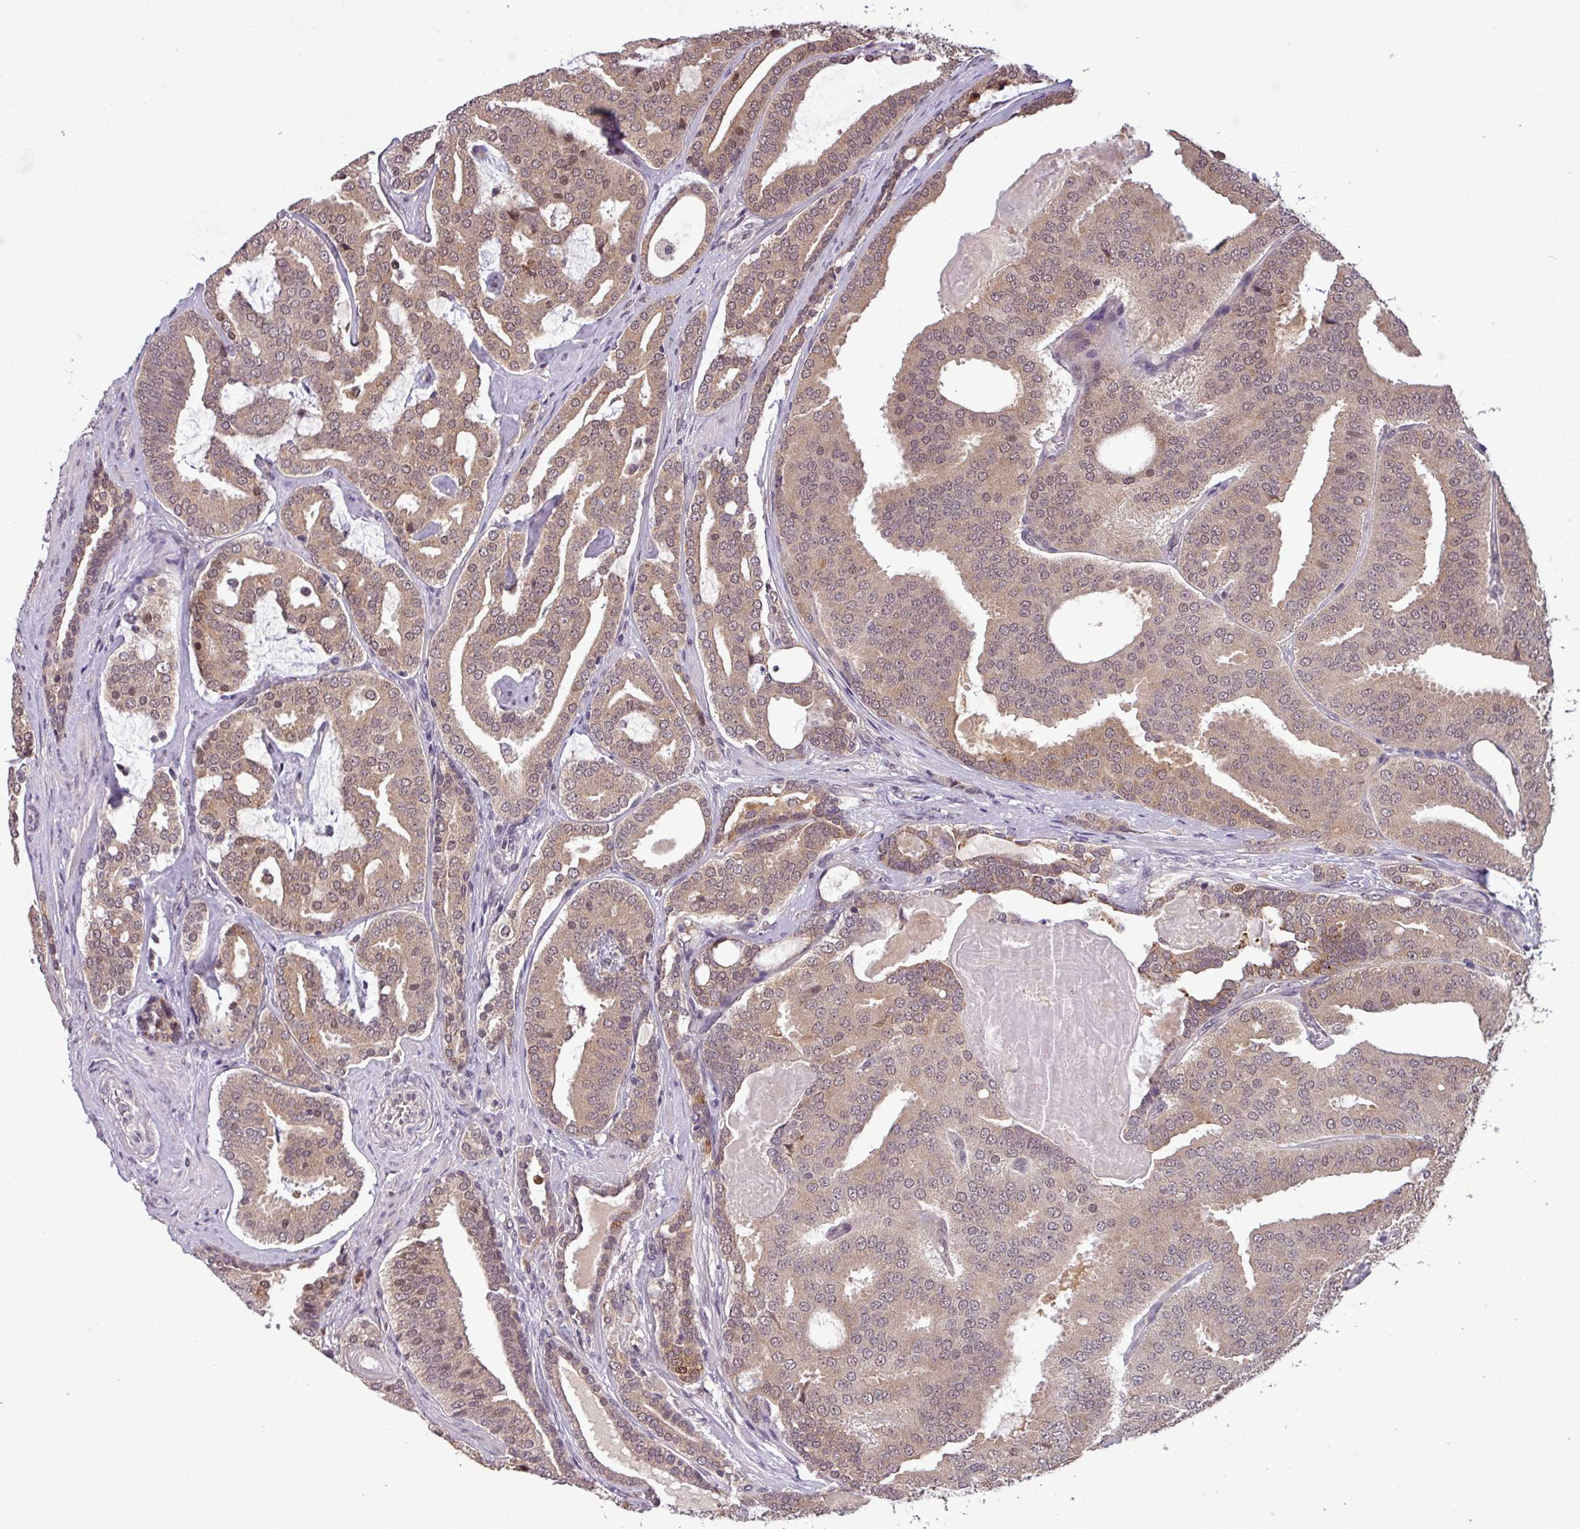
{"staining": {"intensity": "moderate", "quantity": "25%-75%", "location": "cytoplasmic/membranous,nuclear"}, "tissue": "prostate cancer", "cell_type": "Tumor cells", "image_type": "cancer", "snomed": [{"axis": "morphology", "description": "Adenocarcinoma, High grade"}, {"axis": "topography", "description": "Prostate"}], "caption": "IHC histopathology image of neoplastic tissue: adenocarcinoma (high-grade) (prostate) stained using immunohistochemistry reveals medium levels of moderate protein expression localized specifically in the cytoplasmic/membranous and nuclear of tumor cells, appearing as a cytoplasmic/membranous and nuclear brown color.", "gene": "NOB1", "patient": {"sex": "male", "age": 65}}